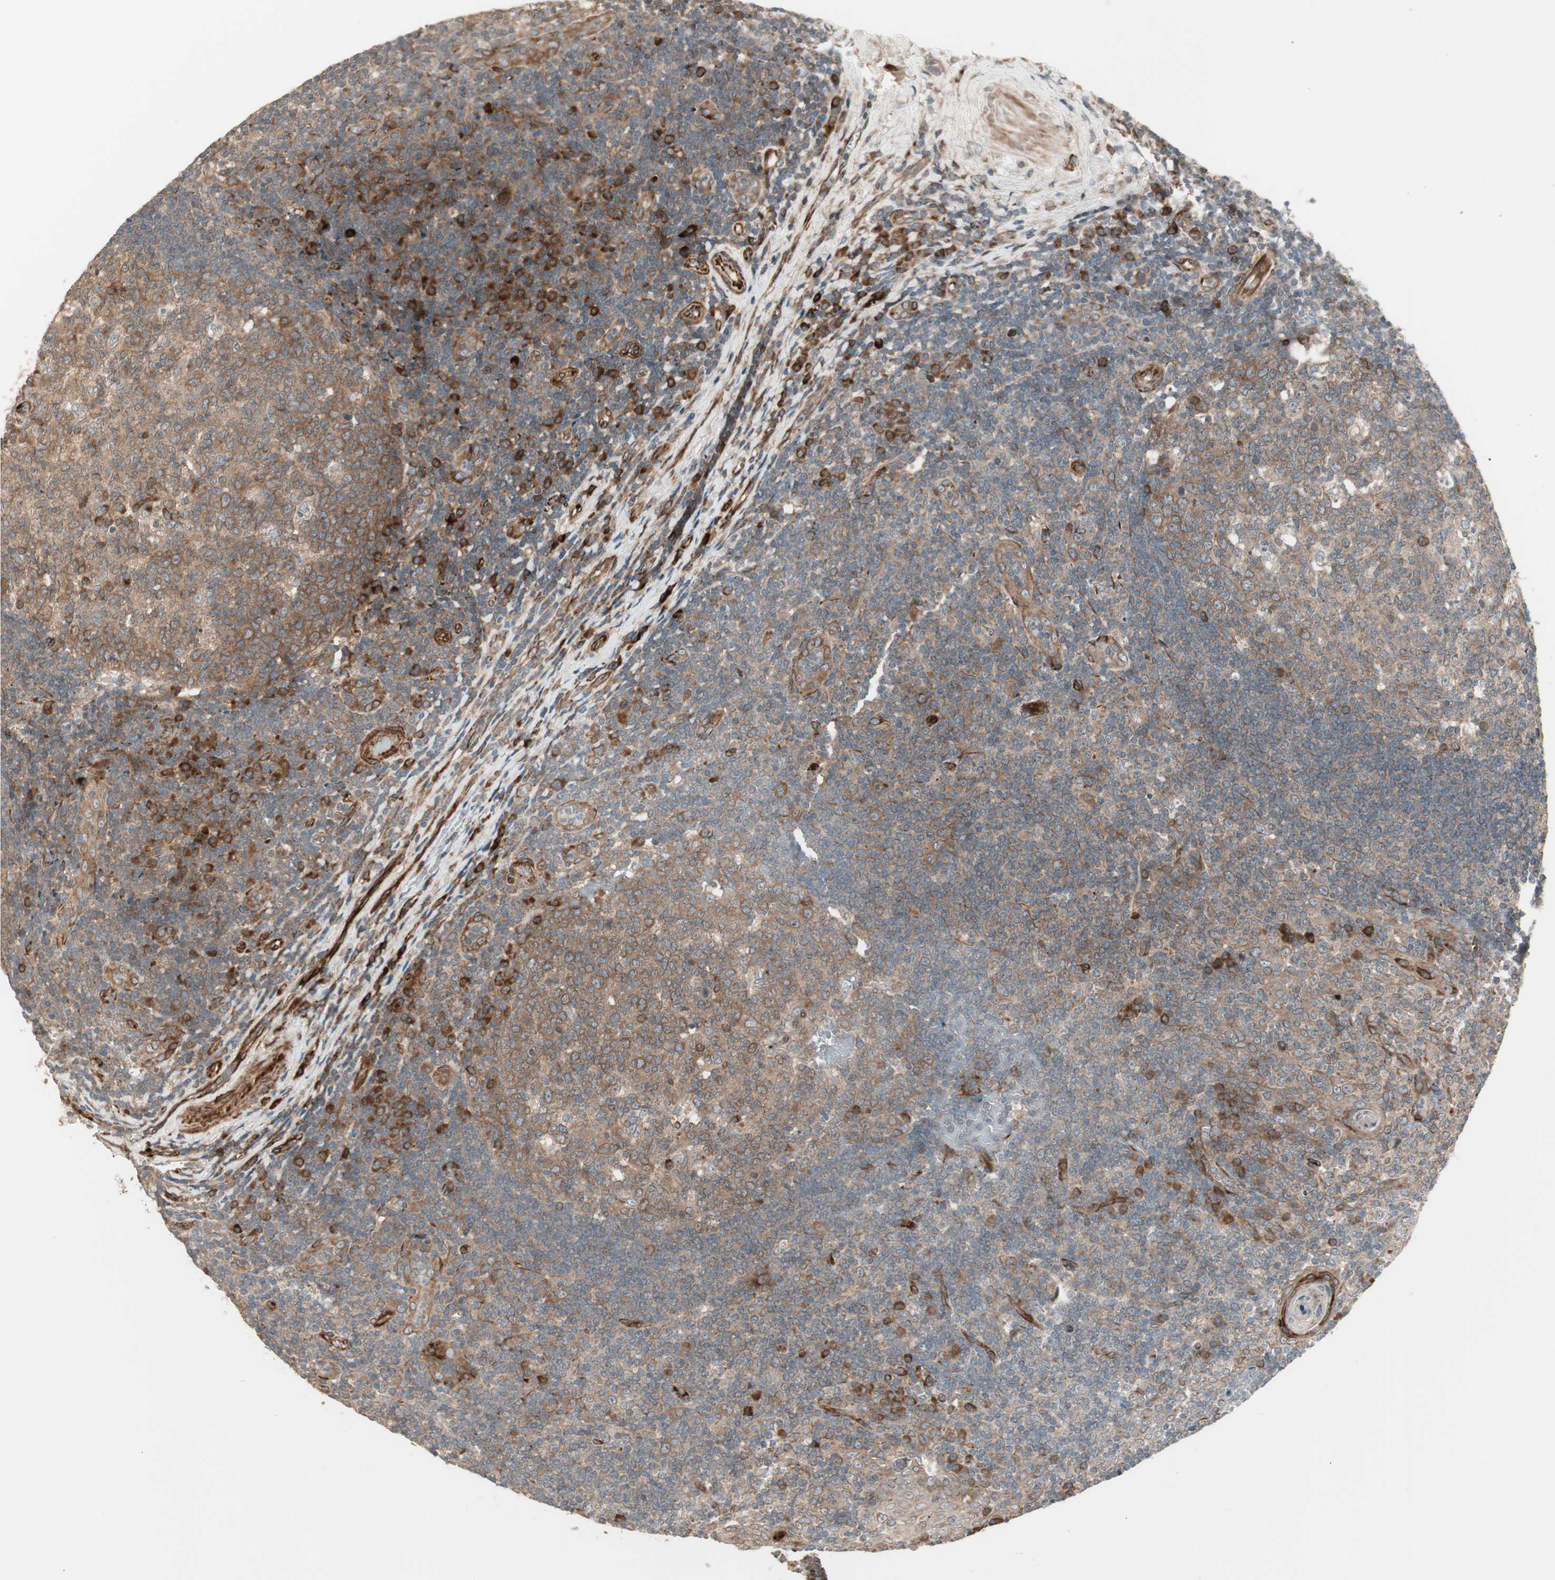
{"staining": {"intensity": "moderate", "quantity": ">75%", "location": "cytoplasmic/membranous"}, "tissue": "tonsil", "cell_type": "Germinal center cells", "image_type": "normal", "snomed": [{"axis": "morphology", "description": "Normal tissue, NOS"}, {"axis": "topography", "description": "Tonsil"}], "caption": "Tonsil stained with immunohistochemistry (IHC) reveals moderate cytoplasmic/membranous expression in about >75% of germinal center cells. Using DAB (brown) and hematoxylin (blue) stains, captured at high magnification using brightfield microscopy.", "gene": "PPP2R5E", "patient": {"sex": "female", "age": 40}}